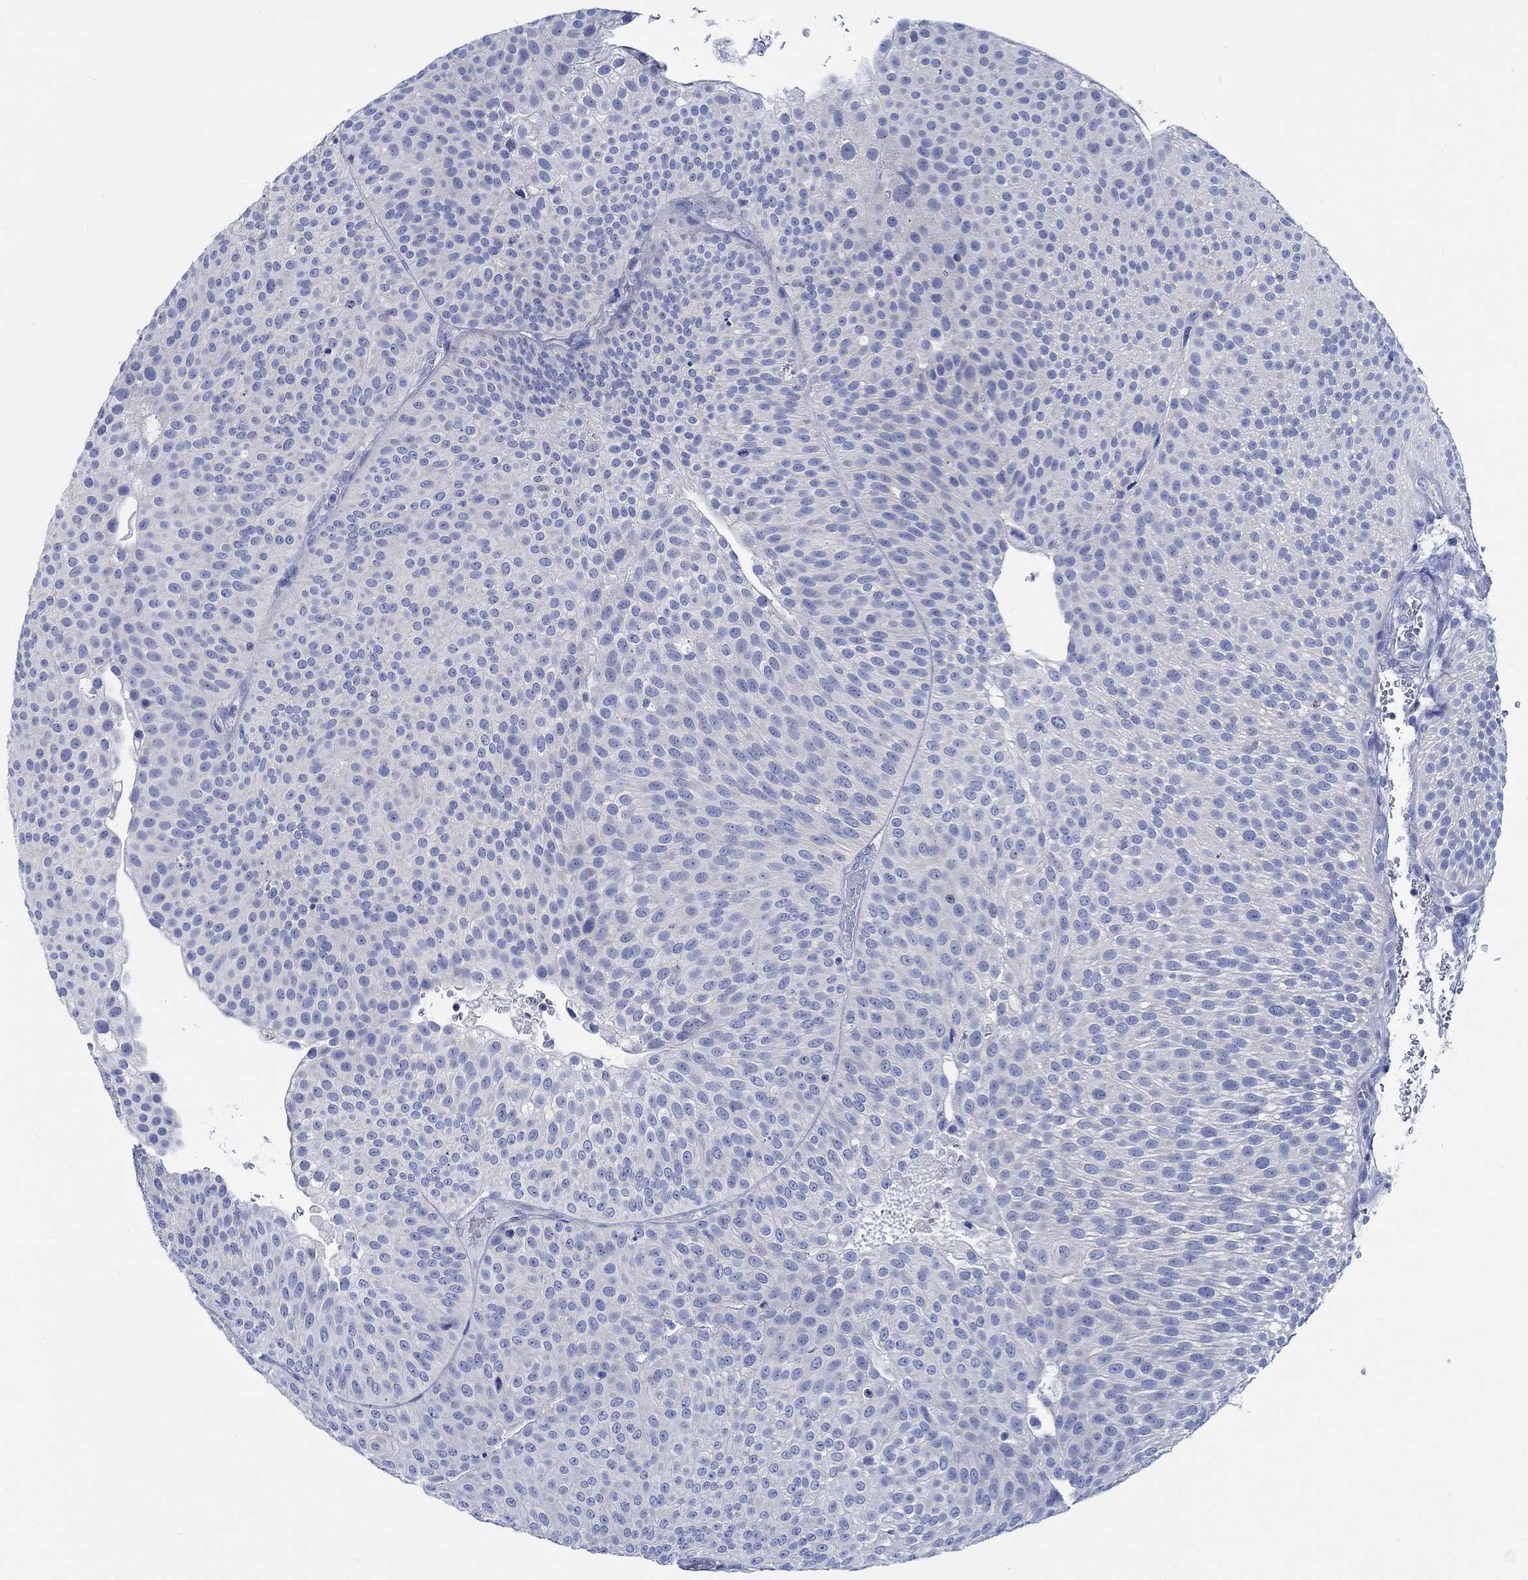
{"staining": {"intensity": "negative", "quantity": "none", "location": "none"}, "tissue": "urothelial cancer", "cell_type": "Tumor cells", "image_type": "cancer", "snomed": [{"axis": "morphology", "description": "Urothelial carcinoma, Low grade"}, {"axis": "topography", "description": "Urinary bladder"}], "caption": "A high-resolution histopathology image shows IHC staining of low-grade urothelial carcinoma, which shows no significant staining in tumor cells. (Immunohistochemistry, brightfield microscopy, high magnification).", "gene": "PTPRN2", "patient": {"sex": "male", "age": 65}}